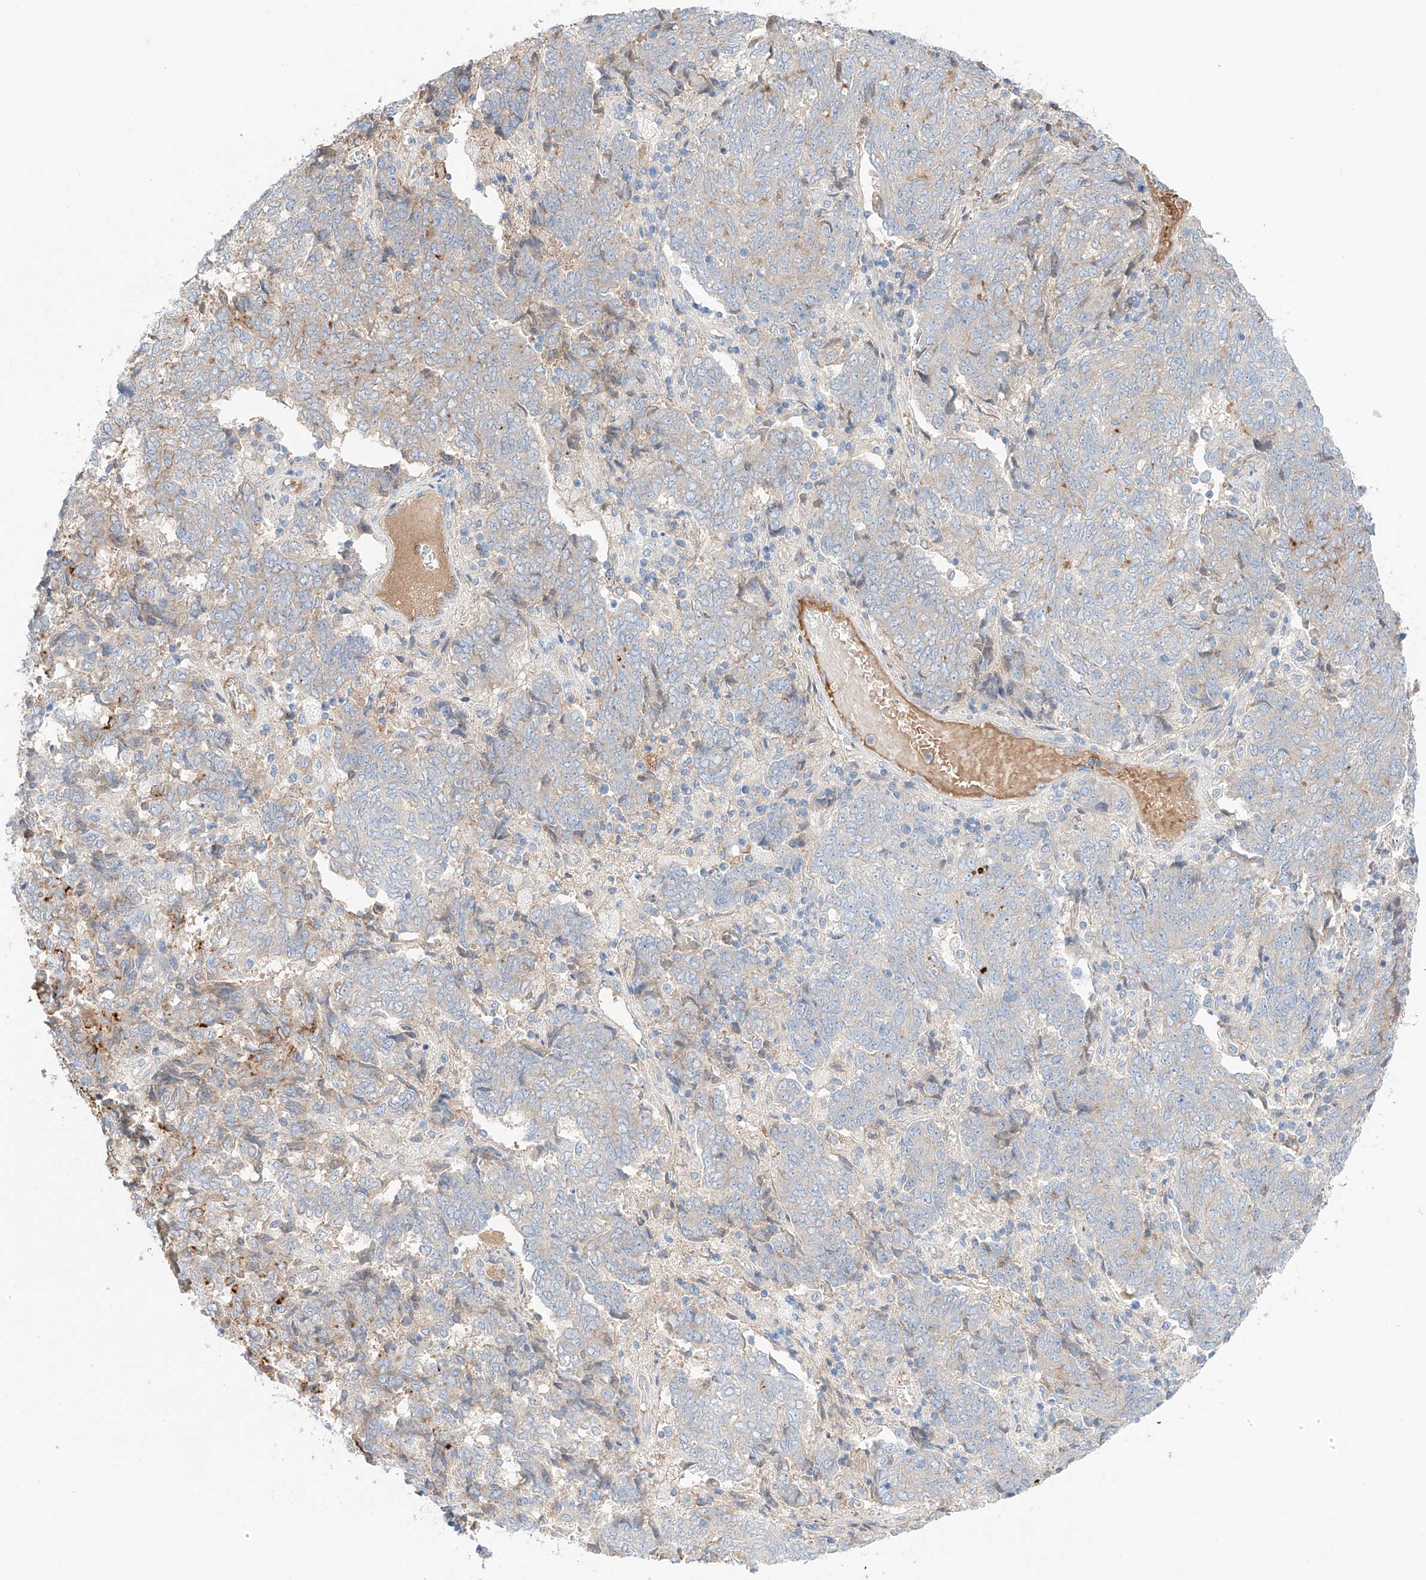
{"staining": {"intensity": "negative", "quantity": "none", "location": "none"}, "tissue": "endometrial cancer", "cell_type": "Tumor cells", "image_type": "cancer", "snomed": [{"axis": "morphology", "description": "Adenocarcinoma, NOS"}, {"axis": "topography", "description": "Endometrium"}], "caption": "Tumor cells show no significant protein positivity in adenocarcinoma (endometrial). (DAB immunohistochemistry (IHC) visualized using brightfield microscopy, high magnification).", "gene": "PGGT1B", "patient": {"sex": "female", "age": 80}}